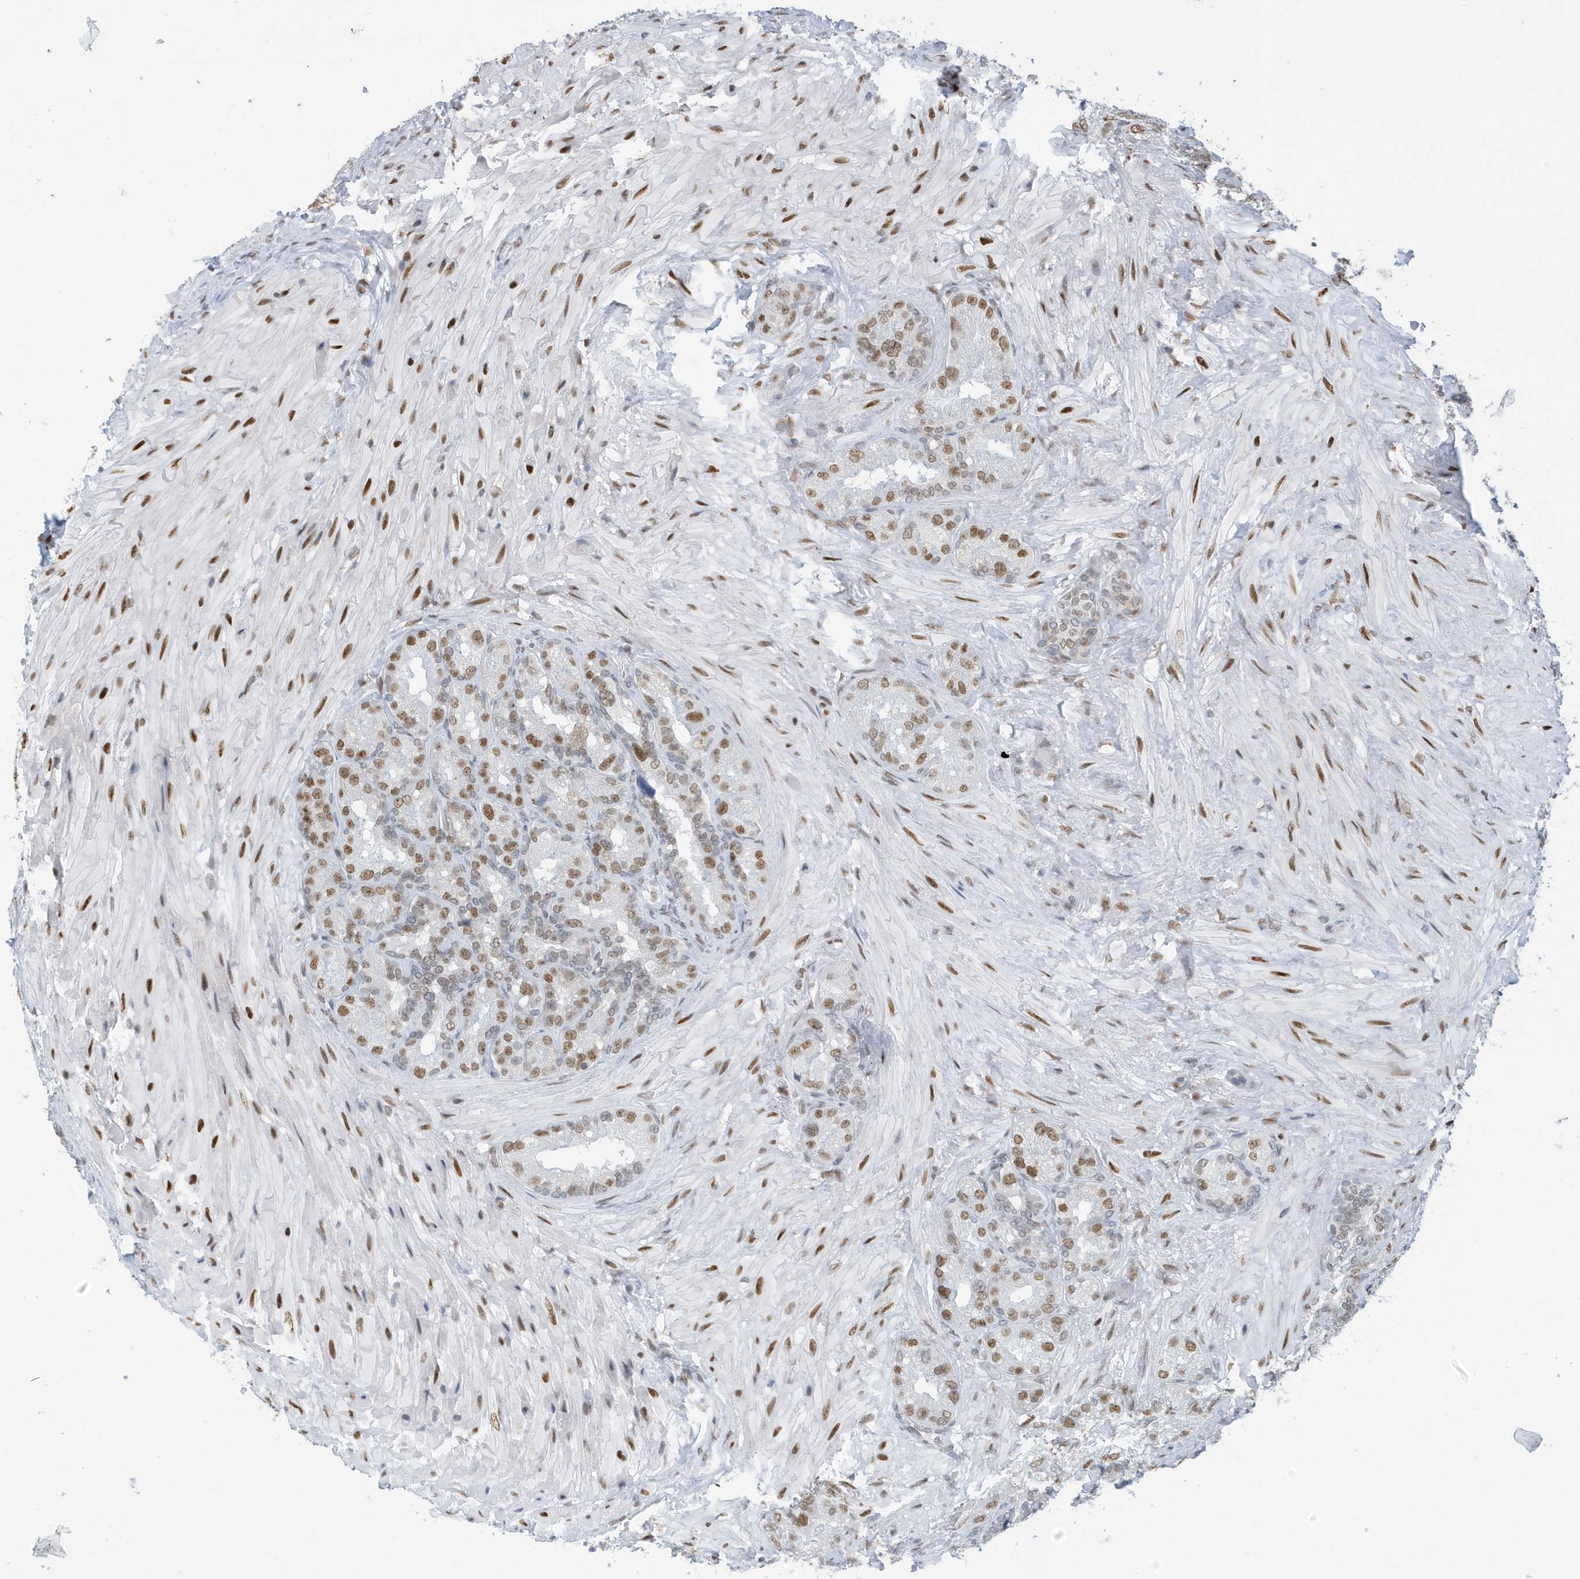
{"staining": {"intensity": "moderate", "quantity": "25%-75%", "location": "nuclear"}, "tissue": "seminal vesicle", "cell_type": "Glandular cells", "image_type": "normal", "snomed": [{"axis": "morphology", "description": "Normal tissue, NOS"}, {"axis": "topography", "description": "Seminal veicle"}, {"axis": "topography", "description": "Peripheral nerve tissue"}], "caption": "DAB (3,3'-diaminobenzidine) immunohistochemical staining of normal seminal vesicle reveals moderate nuclear protein expression in approximately 25%-75% of glandular cells.", "gene": "PCYT1A", "patient": {"sex": "male", "age": 63}}